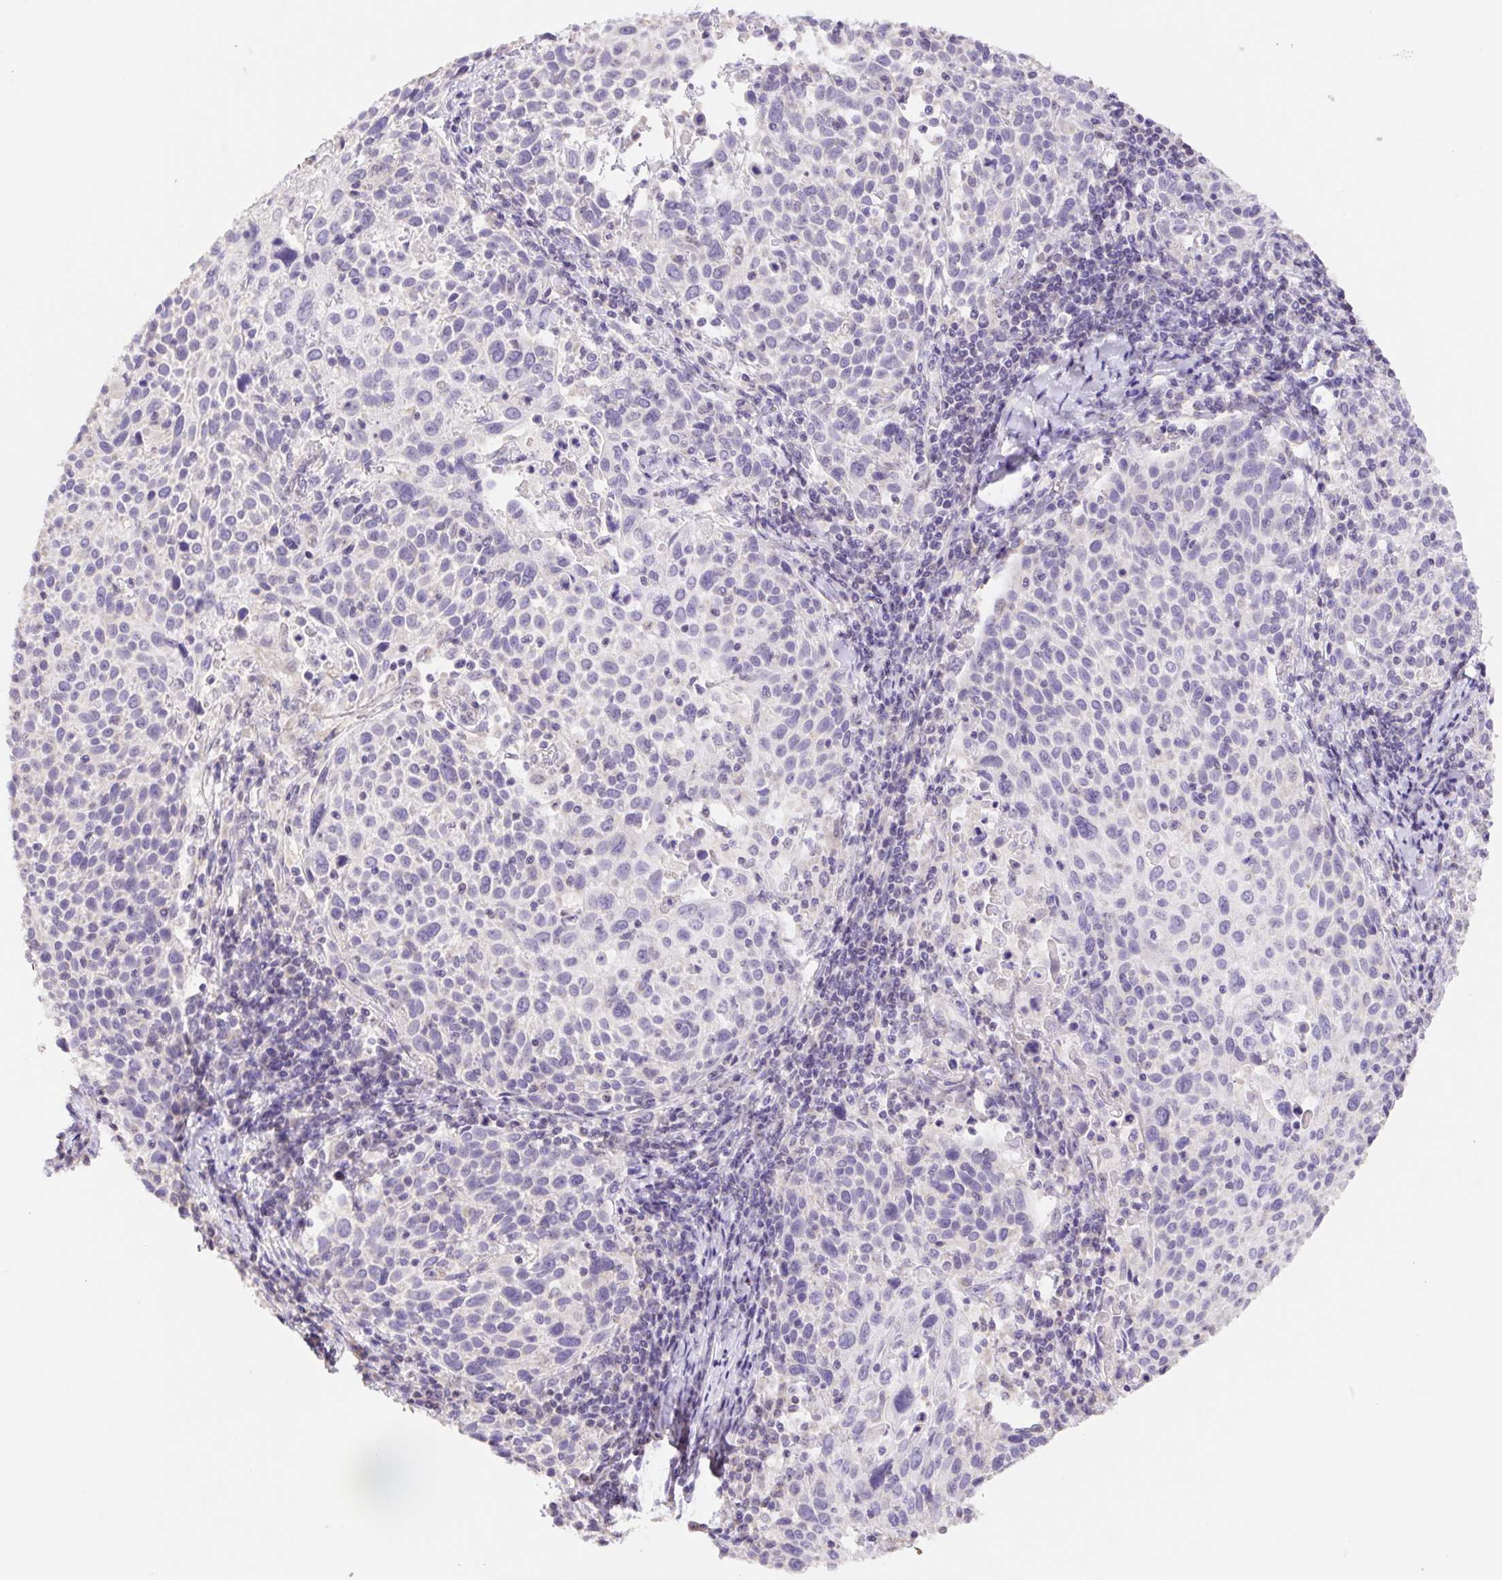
{"staining": {"intensity": "negative", "quantity": "none", "location": "none"}, "tissue": "cervical cancer", "cell_type": "Tumor cells", "image_type": "cancer", "snomed": [{"axis": "morphology", "description": "Squamous cell carcinoma, NOS"}, {"axis": "topography", "description": "Cervix"}], "caption": "Immunohistochemistry (IHC) of squamous cell carcinoma (cervical) reveals no expression in tumor cells. (Stains: DAB immunohistochemistry (IHC) with hematoxylin counter stain, Microscopy: brightfield microscopy at high magnification).", "gene": "FKBP6", "patient": {"sex": "female", "age": 61}}